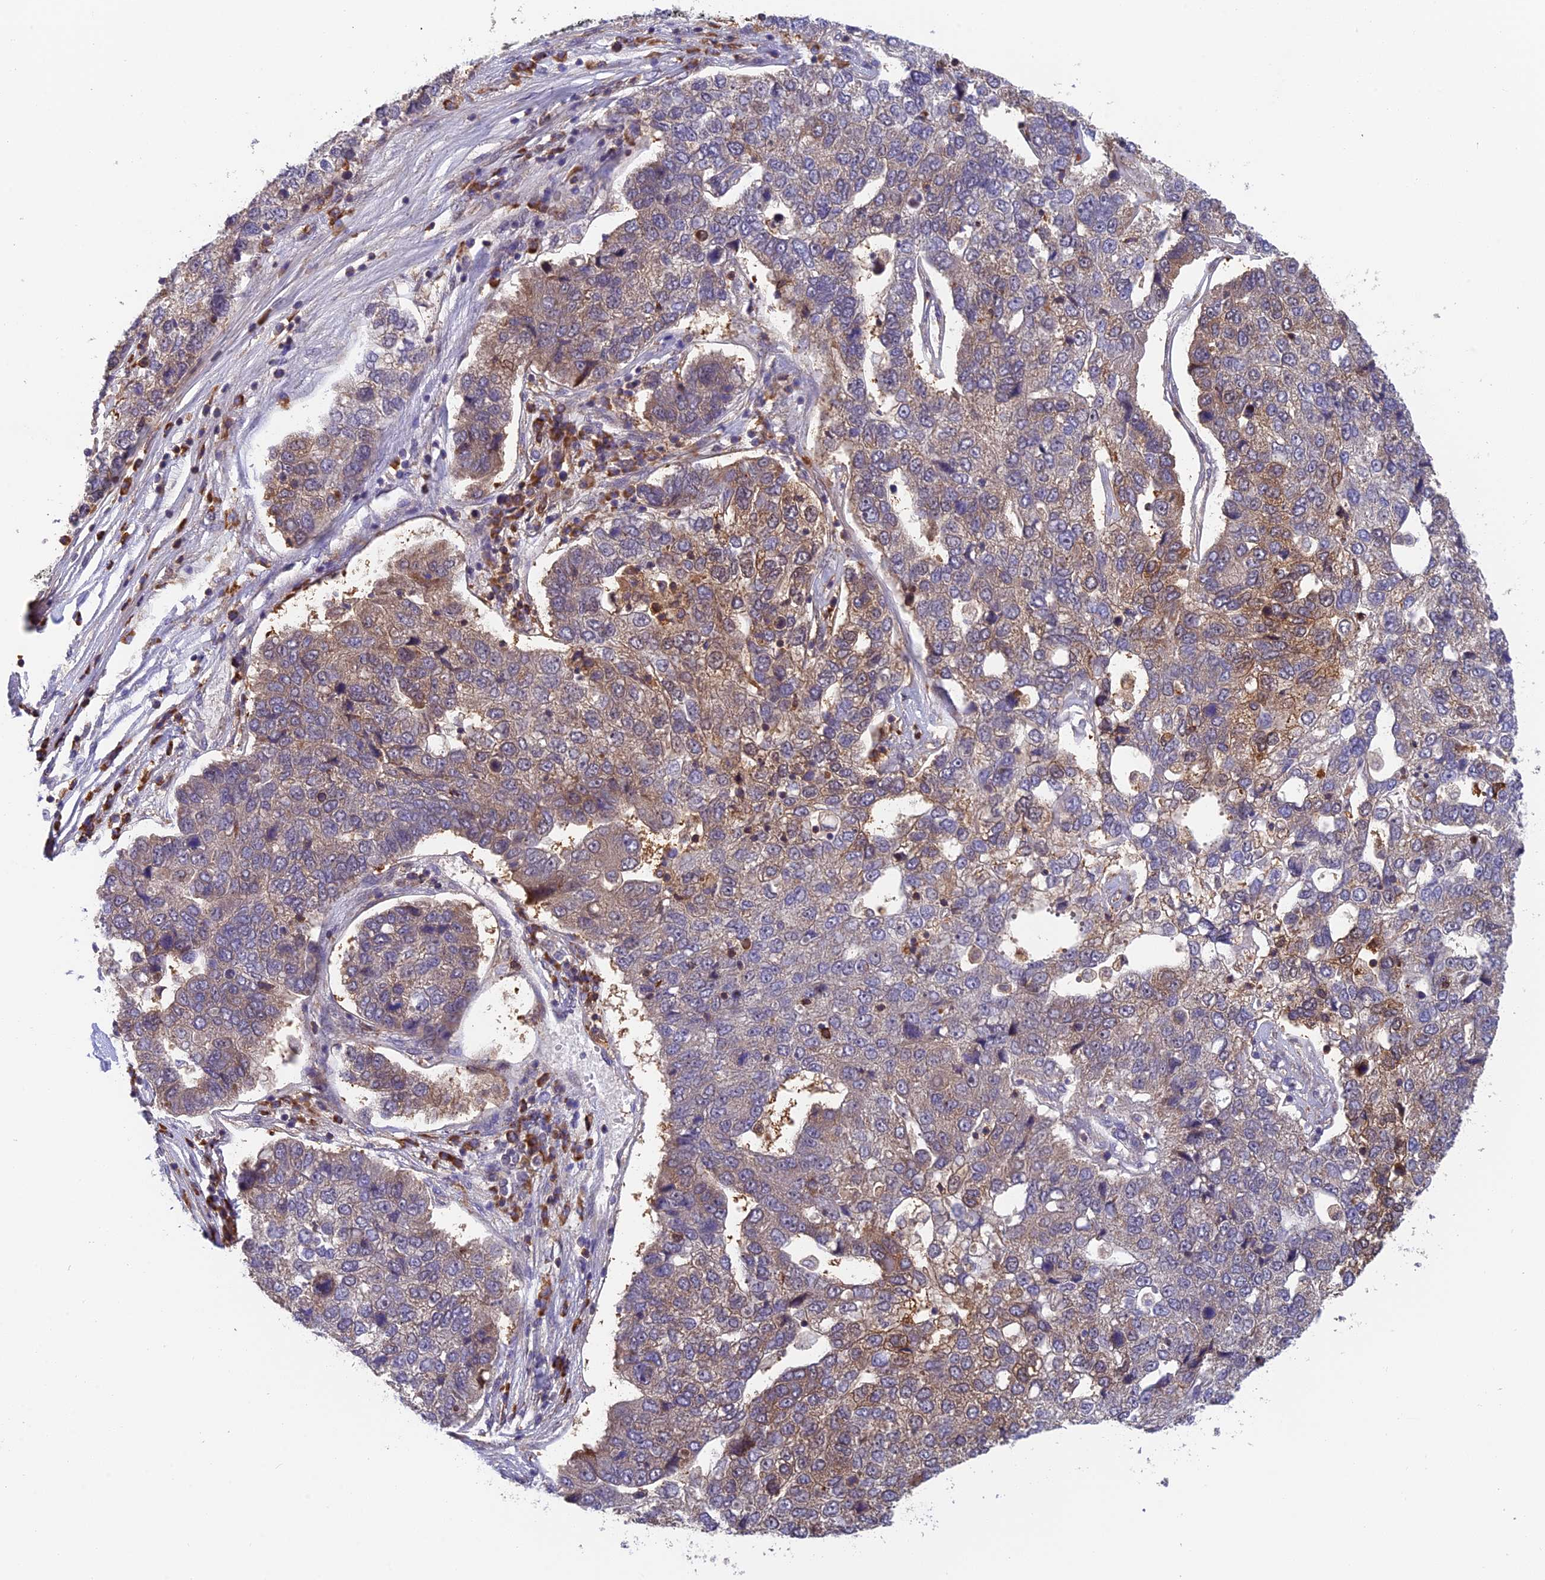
{"staining": {"intensity": "weak", "quantity": "25%-75%", "location": "cytoplasmic/membranous"}, "tissue": "pancreatic cancer", "cell_type": "Tumor cells", "image_type": "cancer", "snomed": [{"axis": "morphology", "description": "Adenocarcinoma, NOS"}, {"axis": "topography", "description": "Pancreas"}], "caption": "Pancreatic cancer was stained to show a protein in brown. There is low levels of weak cytoplasmic/membranous positivity in about 25%-75% of tumor cells. (Stains: DAB (3,3'-diaminobenzidine) in brown, nuclei in blue, Microscopy: brightfield microscopy at high magnification).", "gene": "IPO5", "patient": {"sex": "female", "age": 61}}